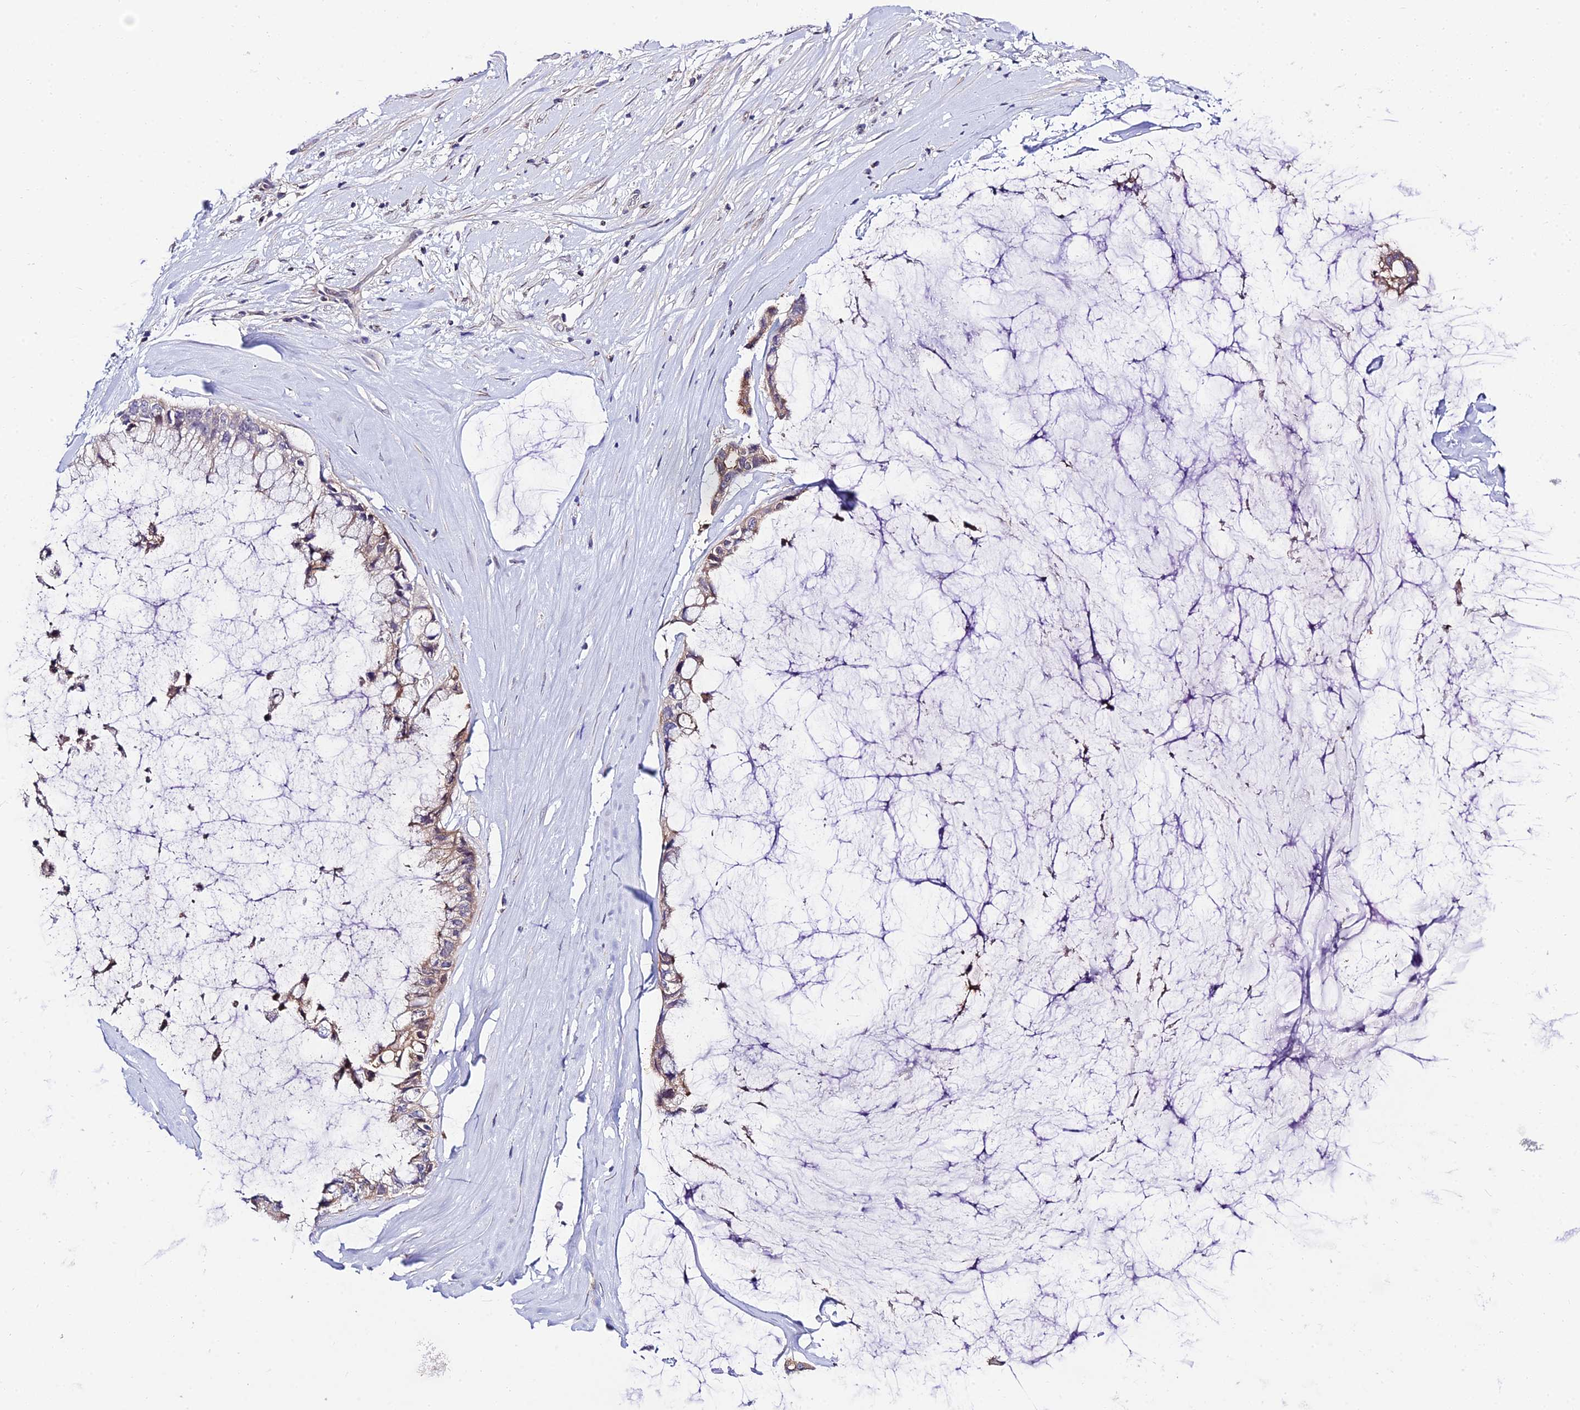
{"staining": {"intensity": "weak", "quantity": "25%-75%", "location": "cytoplasmic/membranous"}, "tissue": "ovarian cancer", "cell_type": "Tumor cells", "image_type": "cancer", "snomed": [{"axis": "morphology", "description": "Cystadenocarcinoma, mucinous, NOS"}, {"axis": "topography", "description": "Ovary"}], "caption": "An immunohistochemistry (IHC) photomicrograph of tumor tissue is shown. Protein staining in brown highlights weak cytoplasmic/membranous positivity in mucinous cystadenocarcinoma (ovarian) within tumor cells. (IHC, brightfield microscopy, high magnification).", "gene": "C6orf132", "patient": {"sex": "female", "age": 39}}